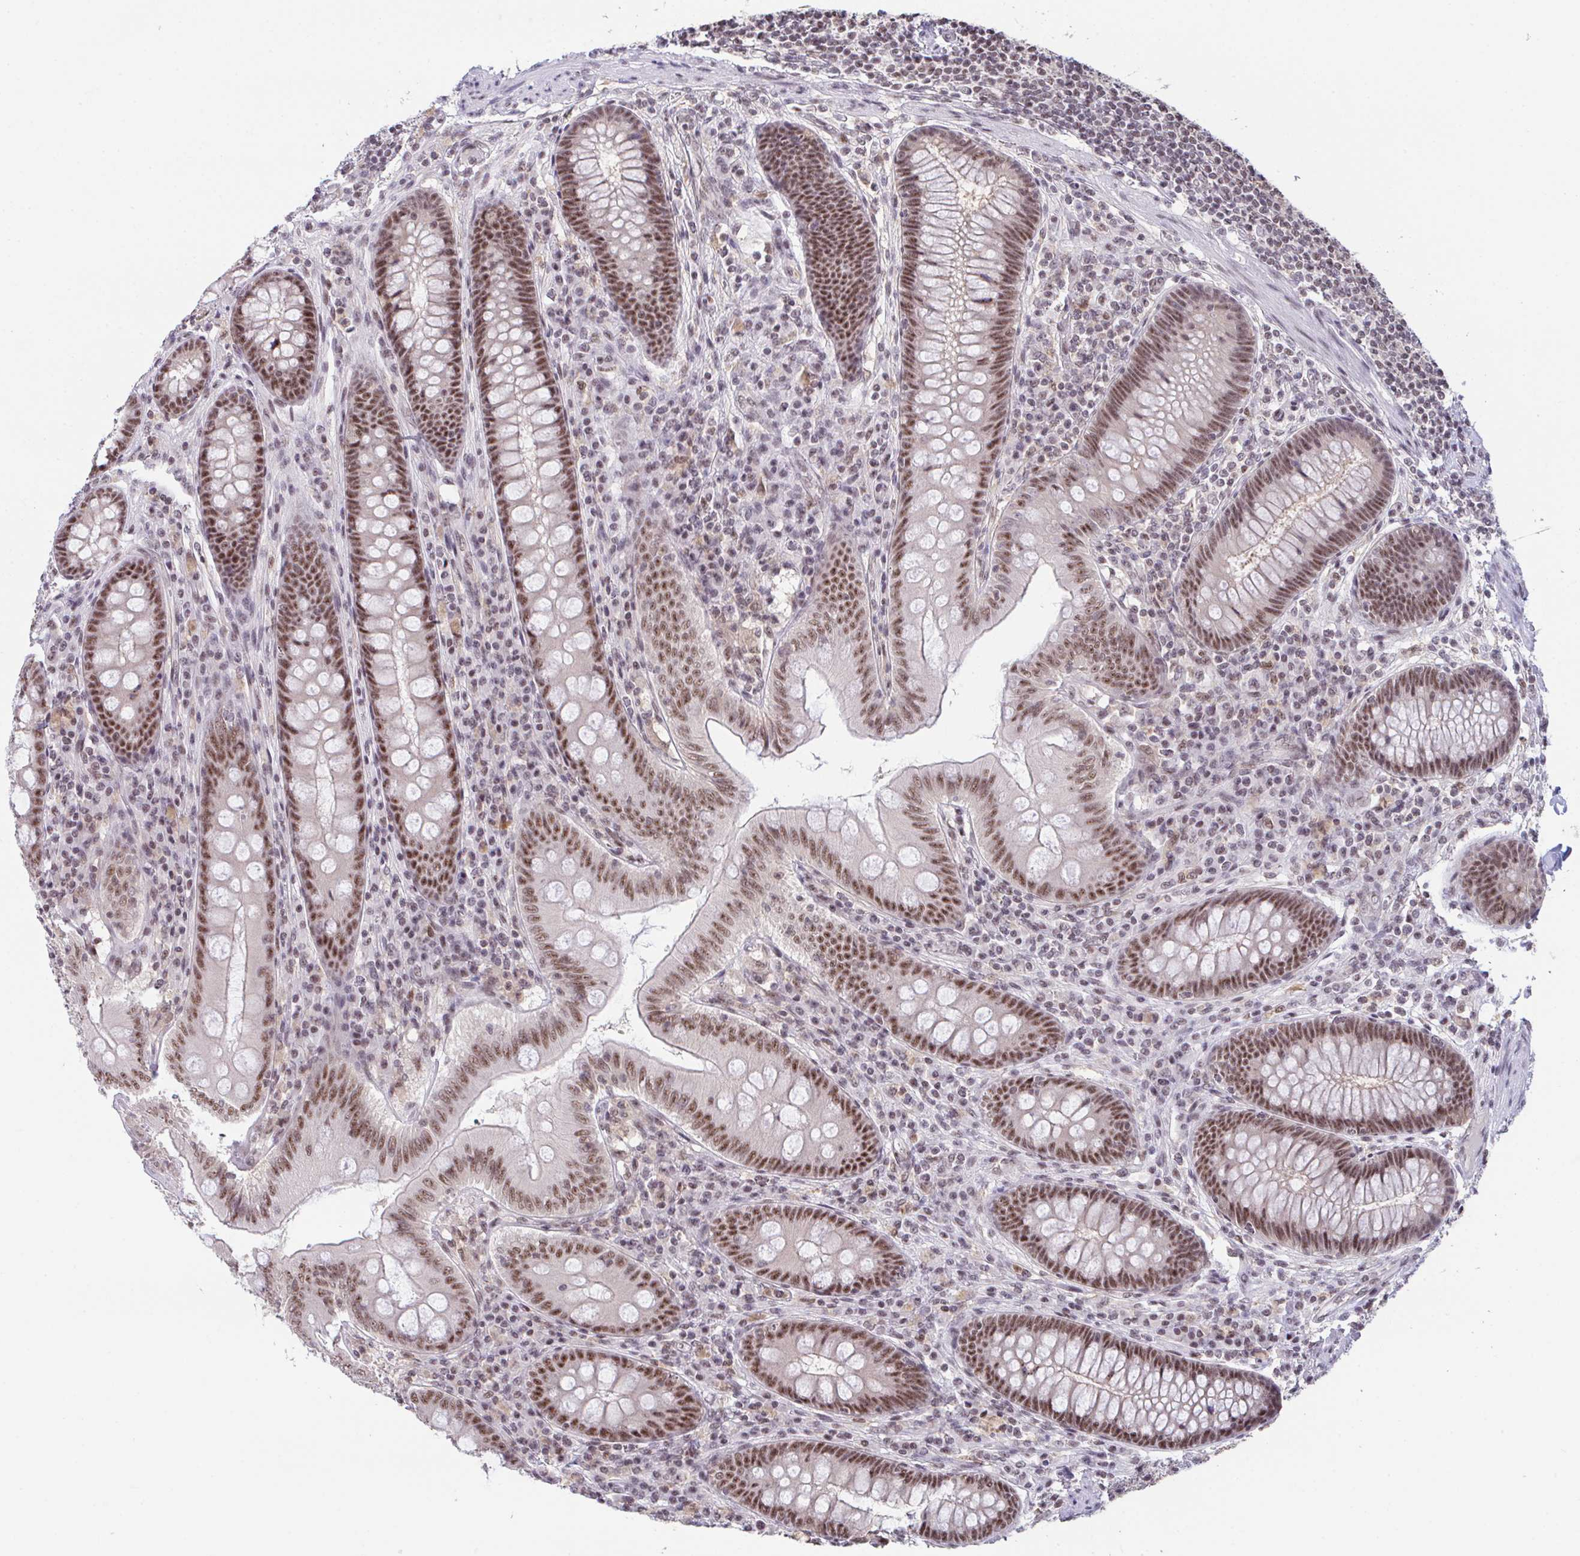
{"staining": {"intensity": "moderate", "quantity": ">75%", "location": "nuclear"}, "tissue": "appendix", "cell_type": "Glandular cells", "image_type": "normal", "snomed": [{"axis": "morphology", "description": "Normal tissue, NOS"}, {"axis": "topography", "description": "Appendix"}], "caption": "Moderate nuclear positivity is seen in approximately >75% of glandular cells in benign appendix.", "gene": "OR6K3", "patient": {"sex": "male", "age": 71}}